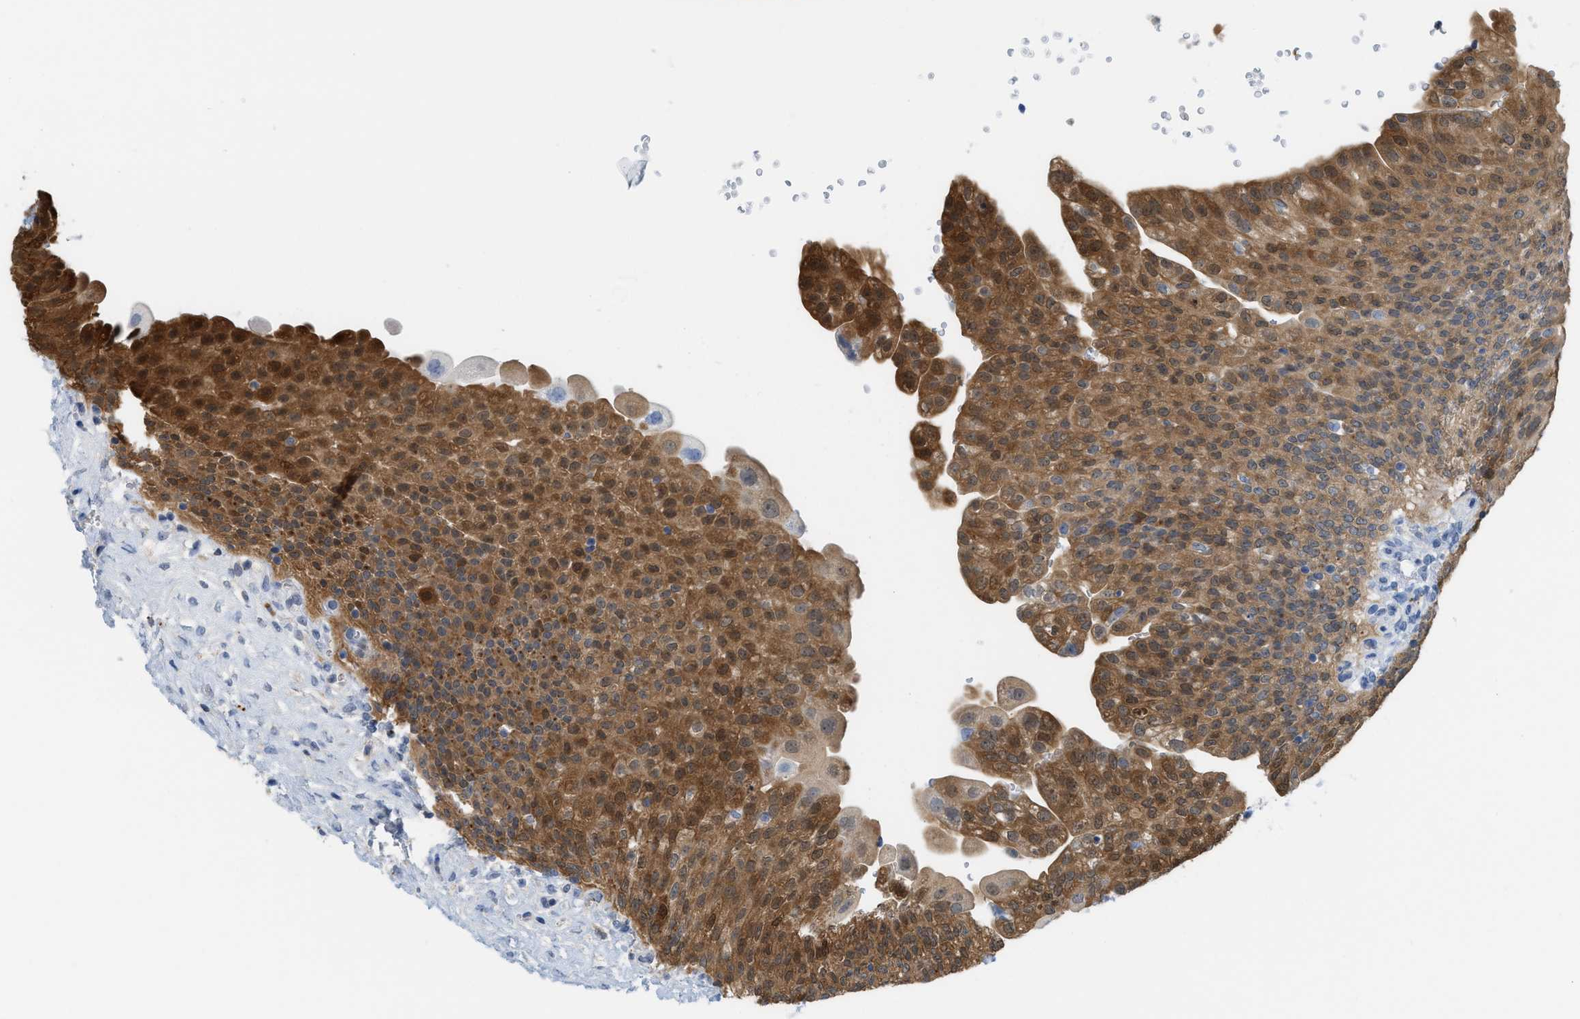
{"staining": {"intensity": "strong", "quantity": ">75%", "location": "cytoplasmic/membranous"}, "tissue": "urinary bladder", "cell_type": "Urothelial cells", "image_type": "normal", "snomed": [{"axis": "morphology", "description": "Urothelial carcinoma, High grade"}, {"axis": "topography", "description": "Urinary bladder"}], "caption": "Immunohistochemistry (DAB) staining of benign urinary bladder exhibits strong cytoplasmic/membranous protein positivity in about >75% of urothelial cells.", "gene": "CSTB", "patient": {"sex": "male", "age": 46}}